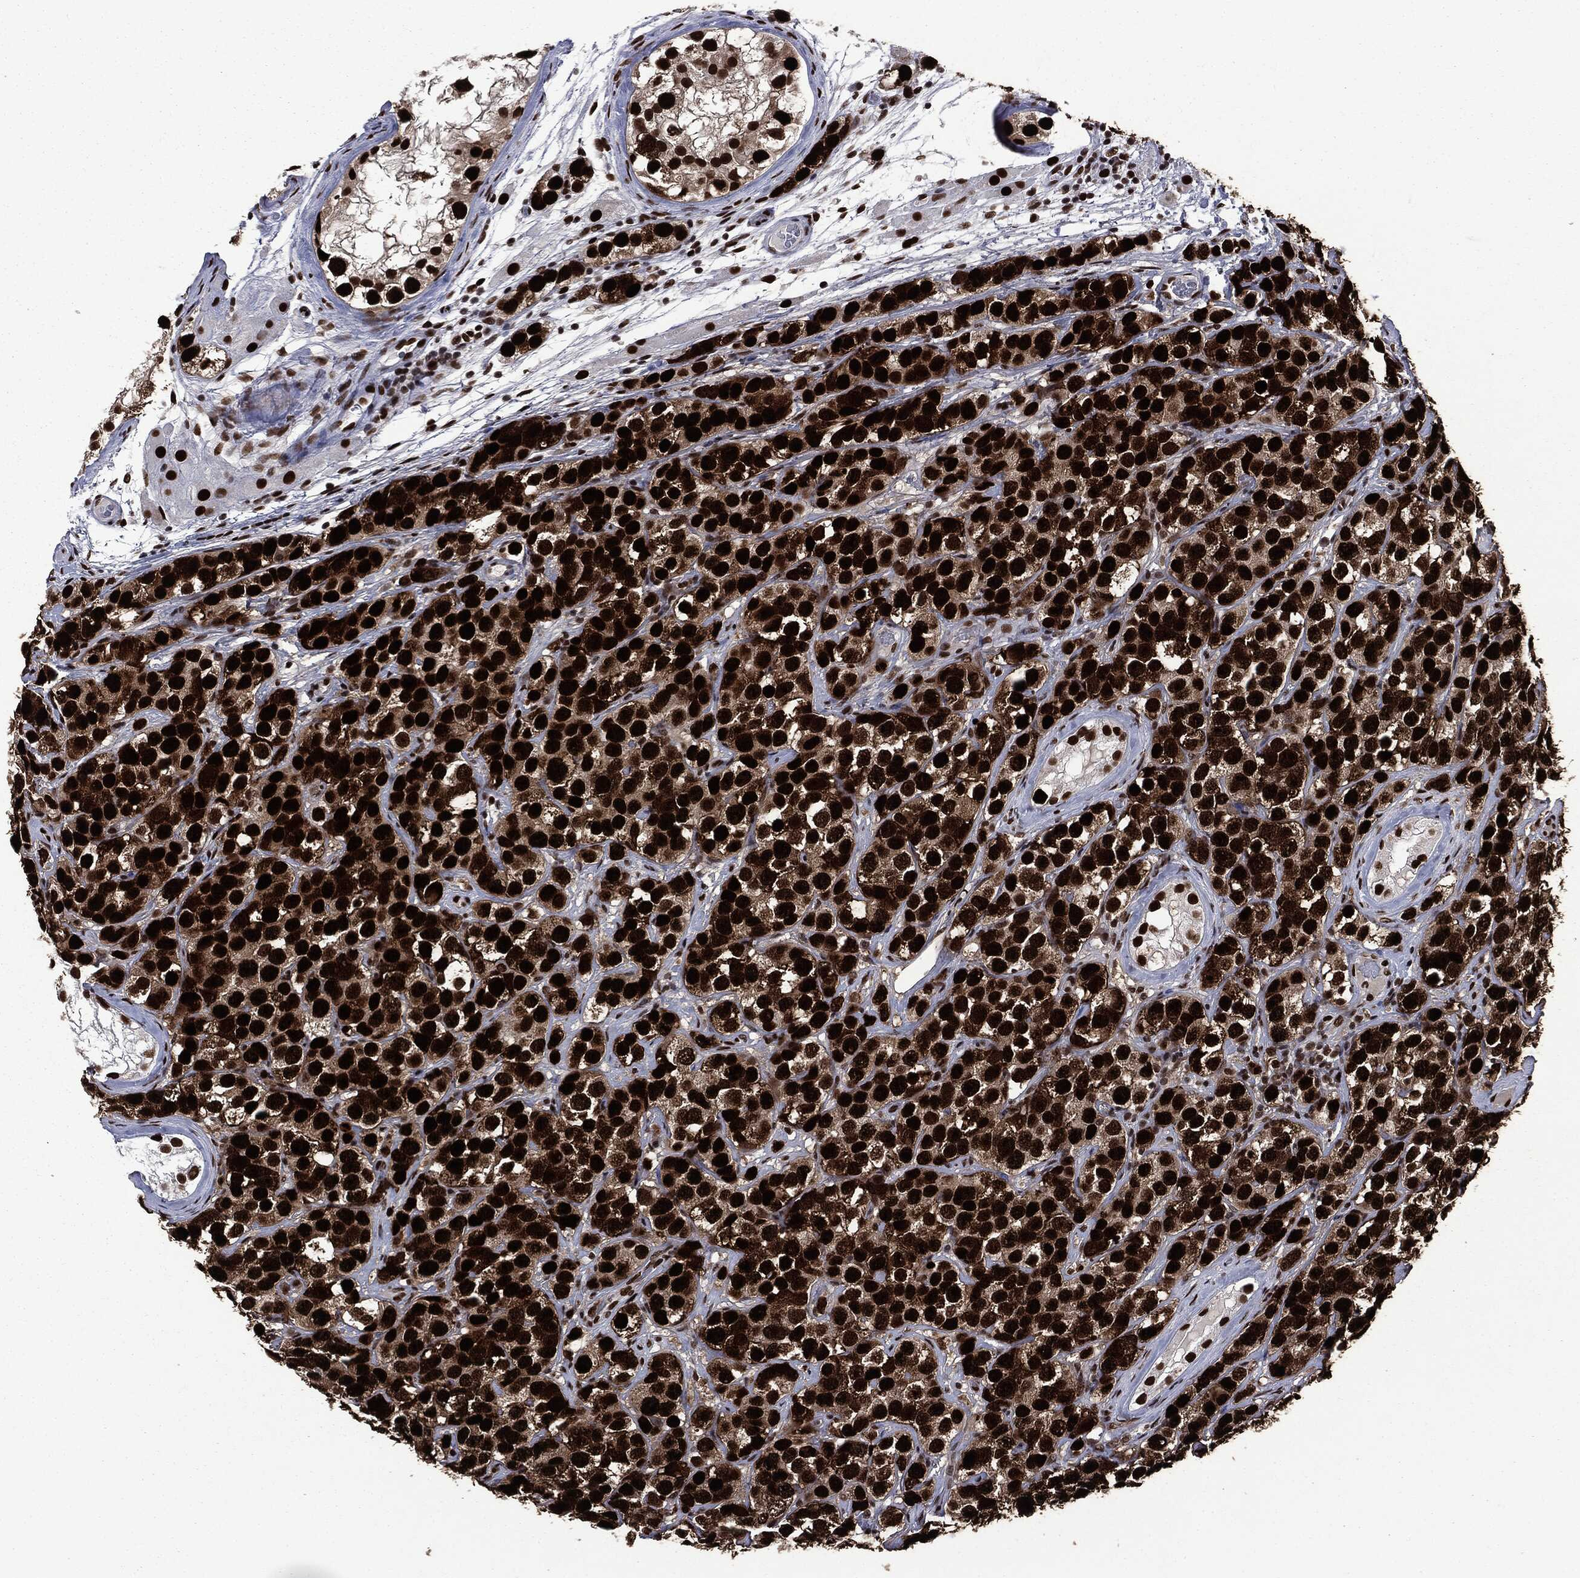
{"staining": {"intensity": "strong", "quantity": ">75%", "location": "nuclear"}, "tissue": "testis cancer", "cell_type": "Tumor cells", "image_type": "cancer", "snomed": [{"axis": "morphology", "description": "Seminoma, NOS"}, {"axis": "topography", "description": "Testis"}], "caption": "The micrograph shows a brown stain indicating the presence of a protein in the nuclear of tumor cells in testis cancer (seminoma).", "gene": "MSH2", "patient": {"sex": "male", "age": 28}}